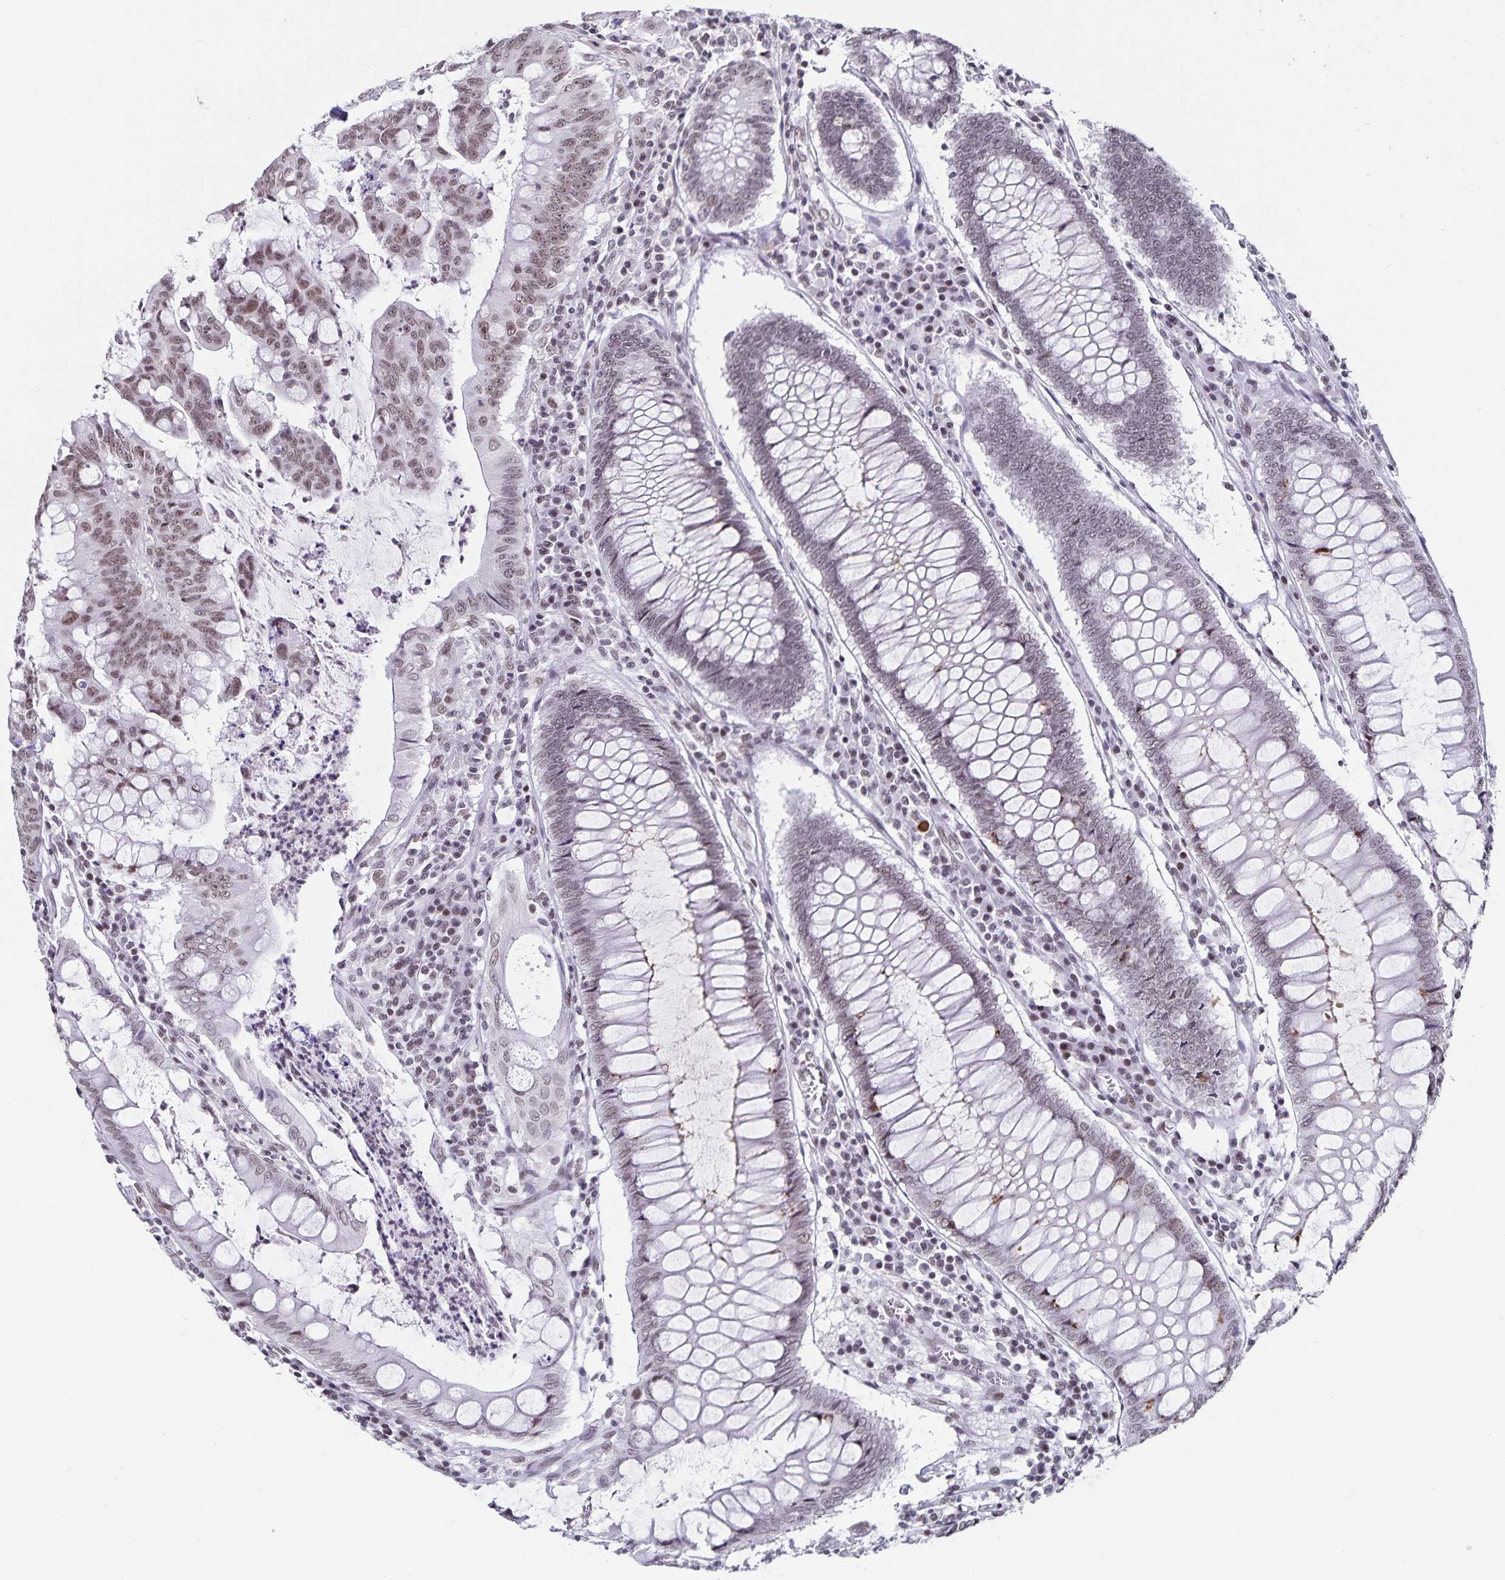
{"staining": {"intensity": "moderate", "quantity": ">75%", "location": "nuclear"}, "tissue": "colorectal cancer", "cell_type": "Tumor cells", "image_type": "cancer", "snomed": [{"axis": "morphology", "description": "Adenocarcinoma, NOS"}, {"axis": "topography", "description": "Colon"}], "caption": "A micrograph of colorectal cancer stained for a protein exhibits moderate nuclear brown staining in tumor cells.", "gene": "PBX2", "patient": {"sex": "male", "age": 62}}